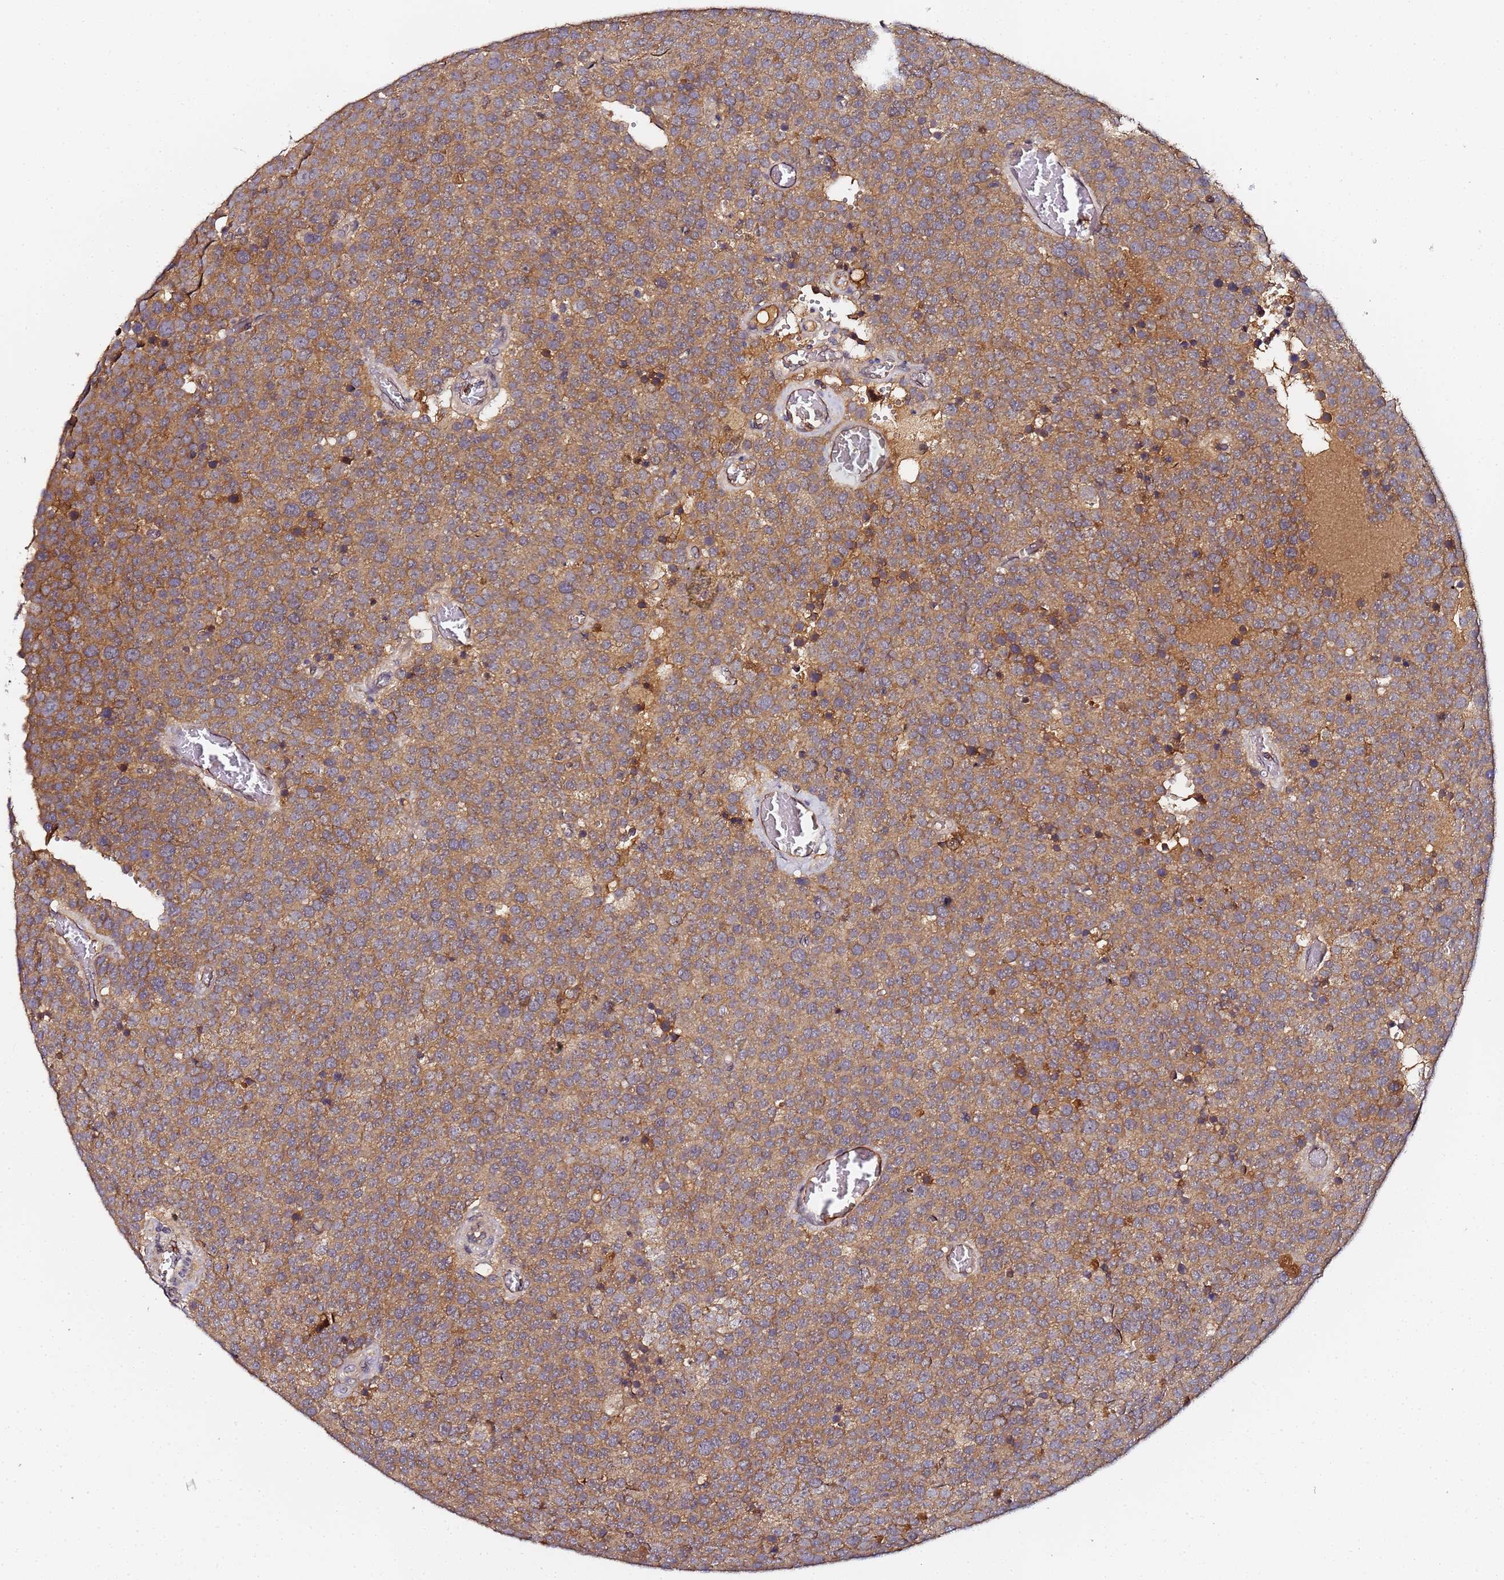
{"staining": {"intensity": "moderate", "quantity": ">75%", "location": "cytoplasmic/membranous"}, "tissue": "testis cancer", "cell_type": "Tumor cells", "image_type": "cancer", "snomed": [{"axis": "morphology", "description": "Normal tissue, NOS"}, {"axis": "morphology", "description": "Seminoma, NOS"}, {"axis": "topography", "description": "Testis"}], "caption": "Moderate cytoplasmic/membranous staining is appreciated in about >75% of tumor cells in testis seminoma.", "gene": "LRRC69", "patient": {"sex": "male", "age": 71}}